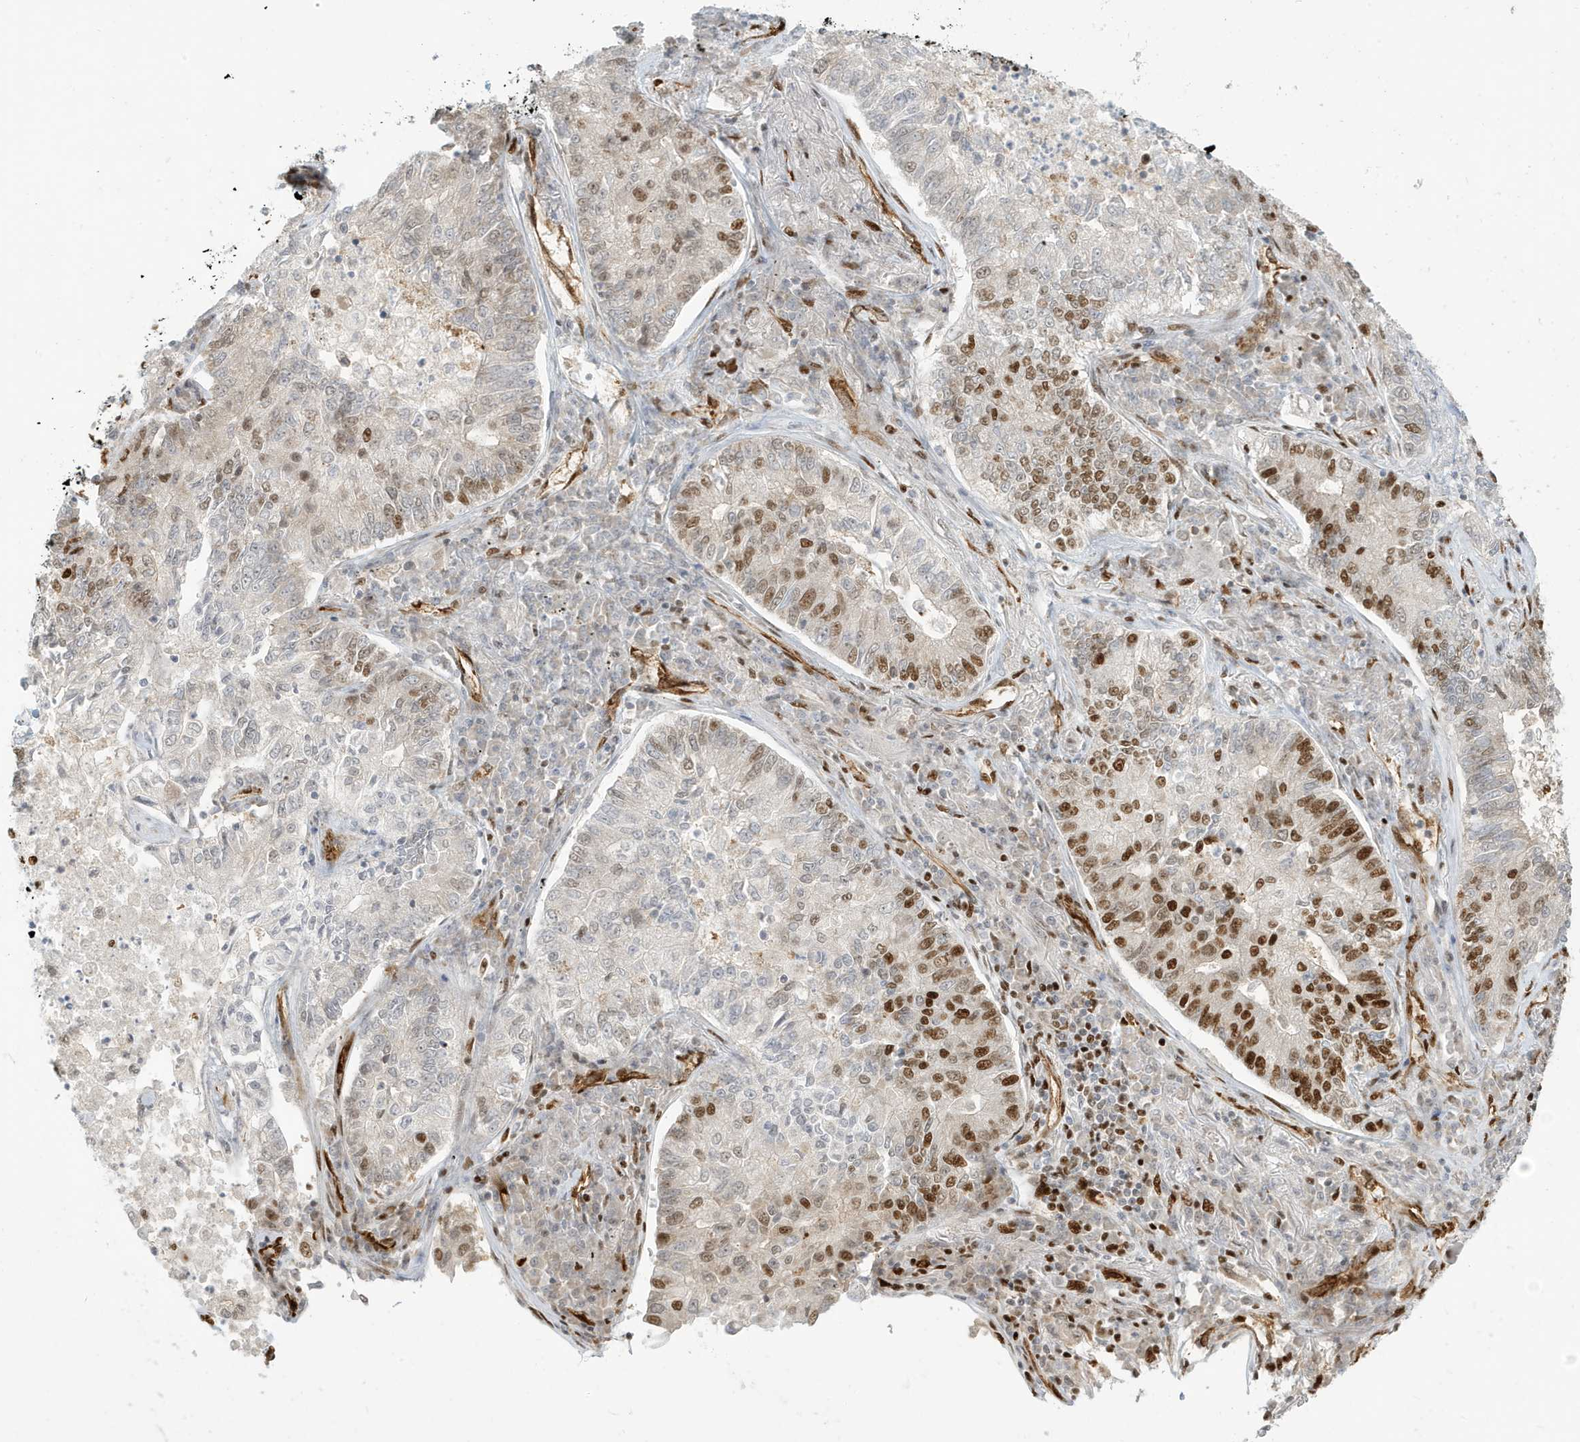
{"staining": {"intensity": "strong", "quantity": "25%-75%", "location": "nuclear"}, "tissue": "lung cancer", "cell_type": "Tumor cells", "image_type": "cancer", "snomed": [{"axis": "morphology", "description": "Adenocarcinoma, NOS"}, {"axis": "topography", "description": "Lung"}], "caption": "A histopathology image of human lung adenocarcinoma stained for a protein displays strong nuclear brown staining in tumor cells.", "gene": "CKS2", "patient": {"sex": "male", "age": 49}}